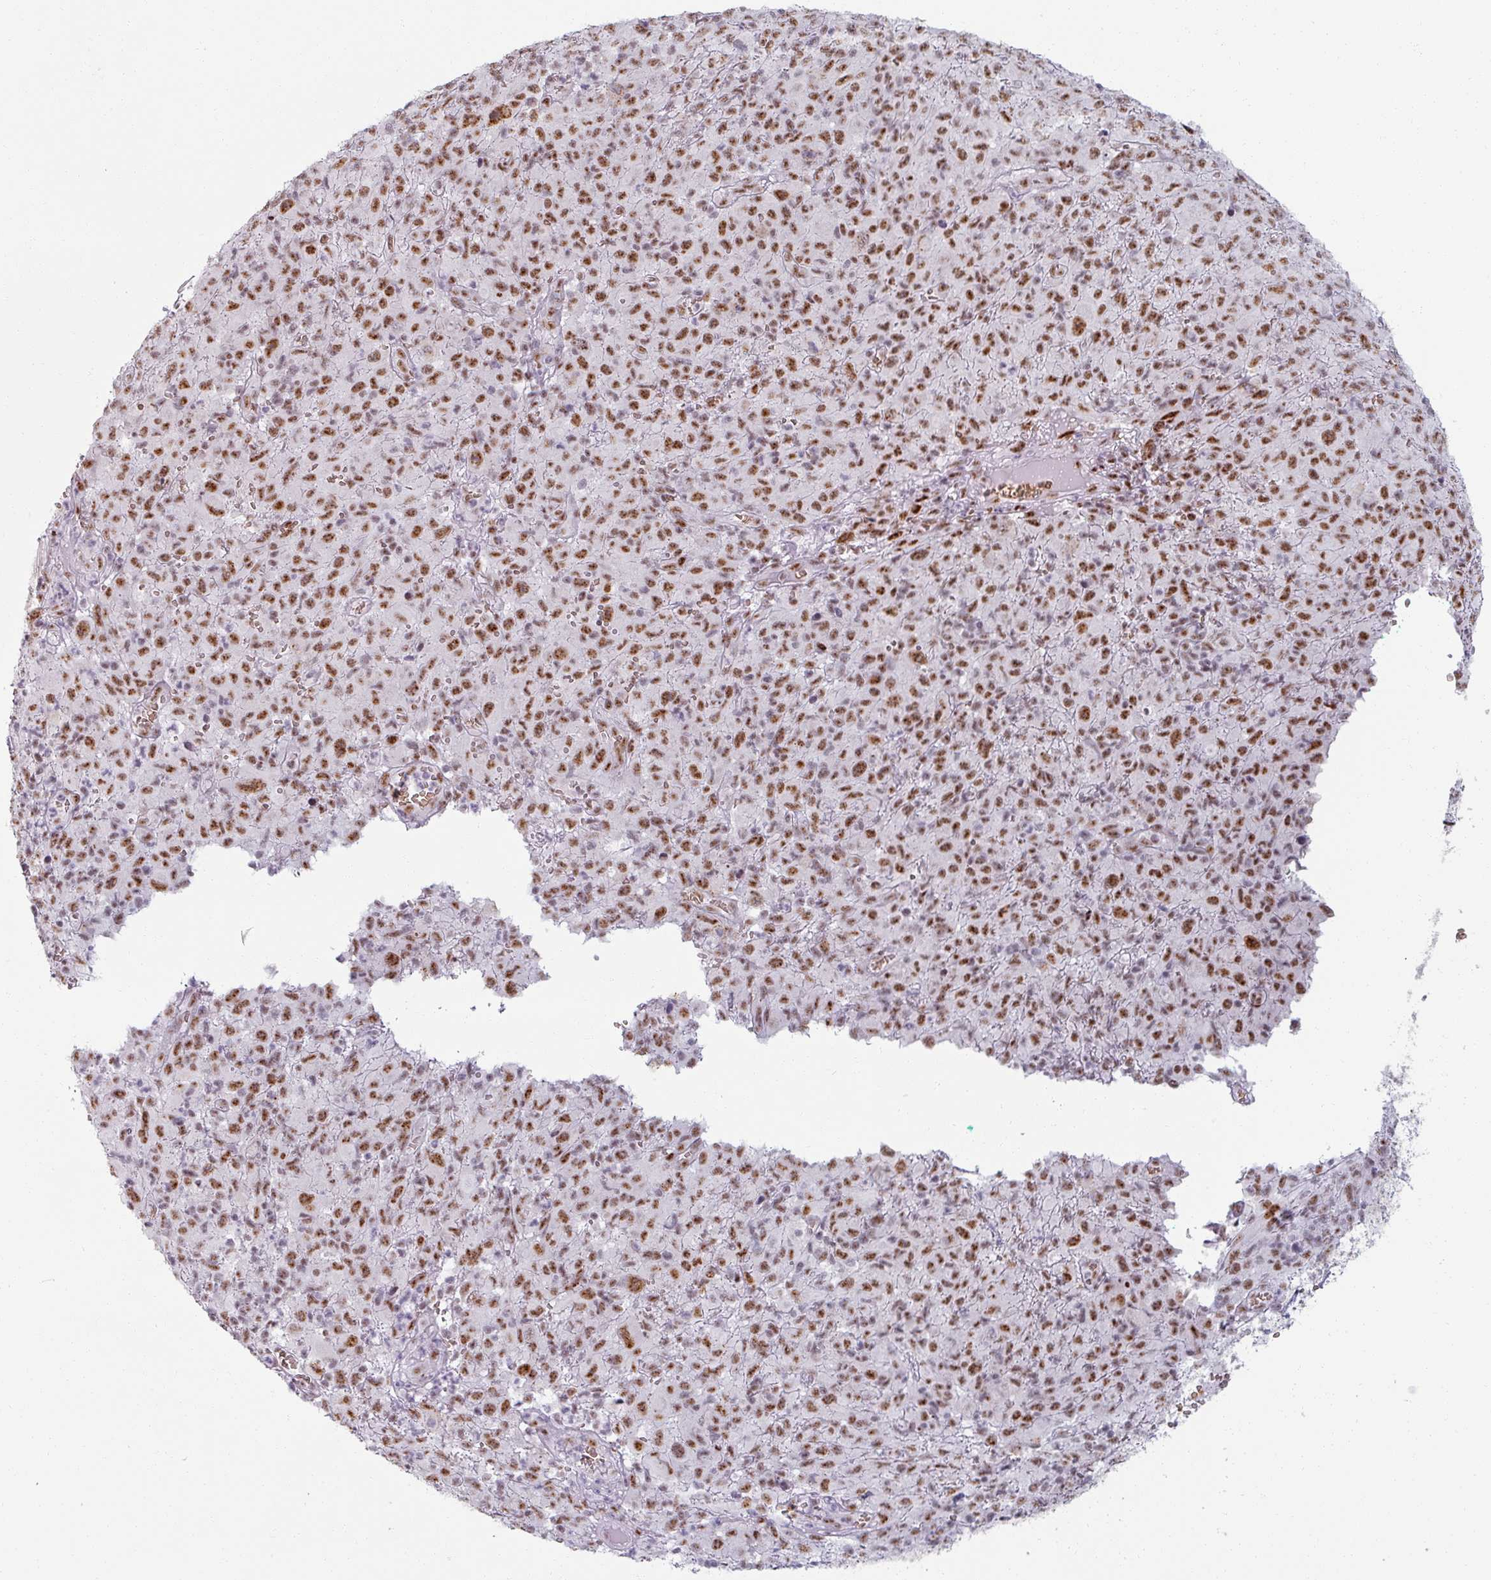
{"staining": {"intensity": "moderate", "quantity": ">75%", "location": "nuclear"}, "tissue": "melanoma", "cell_type": "Tumor cells", "image_type": "cancer", "snomed": [{"axis": "morphology", "description": "Malignant melanoma, NOS"}, {"axis": "topography", "description": "Skin"}], "caption": "This photomicrograph shows IHC staining of malignant melanoma, with medium moderate nuclear expression in approximately >75% of tumor cells.", "gene": "NCOR1", "patient": {"sex": "male", "age": 46}}